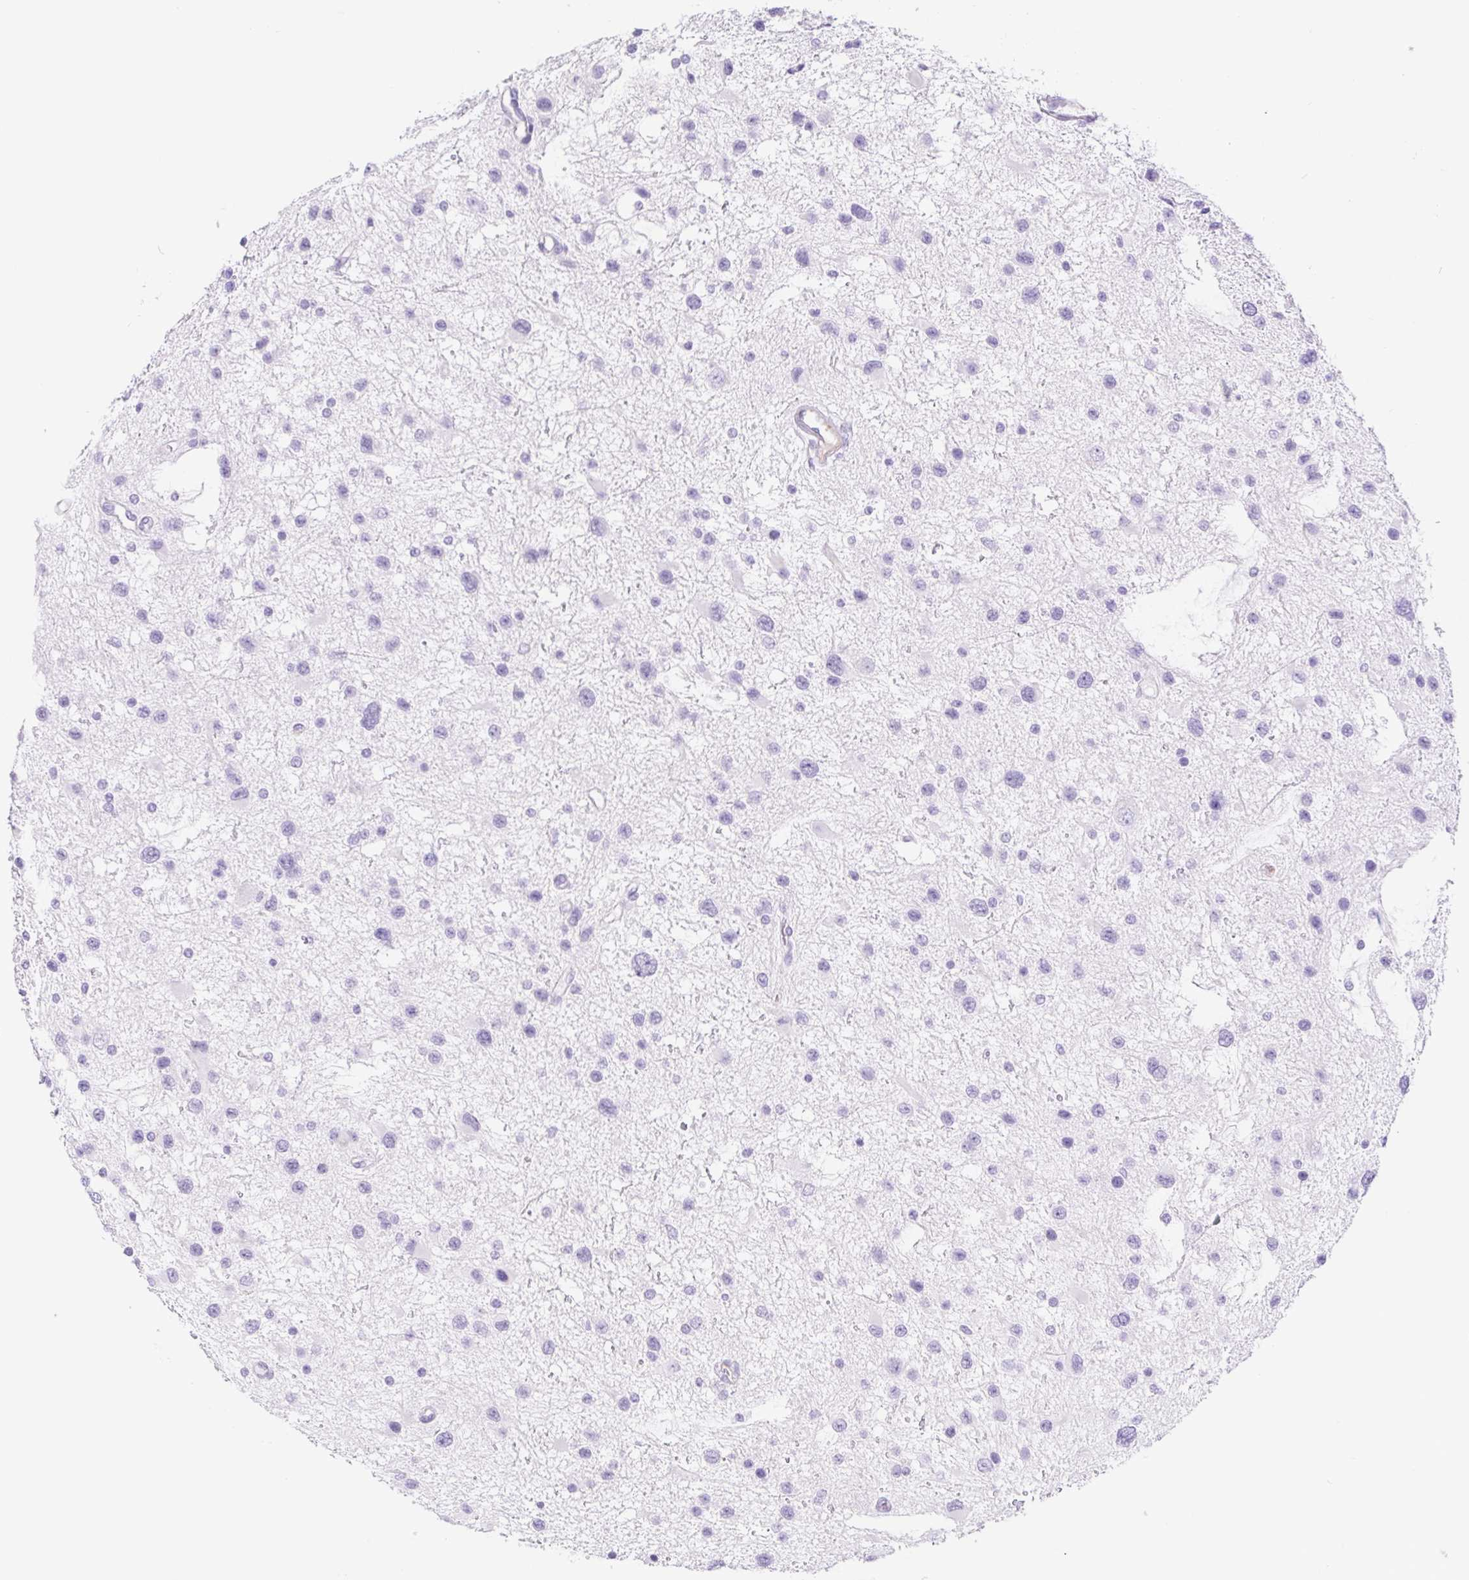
{"staining": {"intensity": "negative", "quantity": "none", "location": "none"}, "tissue": "glioma", "cell_type": "Tumor cells", "image_type": "cancer", "snomed": [{"axis": "morphology", "description": "Glioma, malignant, Low grade"}, {"axis": "topography", "description": "Brain"}], "caption": "This image is of glioma stained with immunohistochemistry to label a protein in brown with the nuclei are counter-stained blue. There is no positivity in tumor cells. (DAB IHC with hematoxylin counter stain).", "gene": "CYP21A2", "patient": {"sex": "female", "age": 32}}